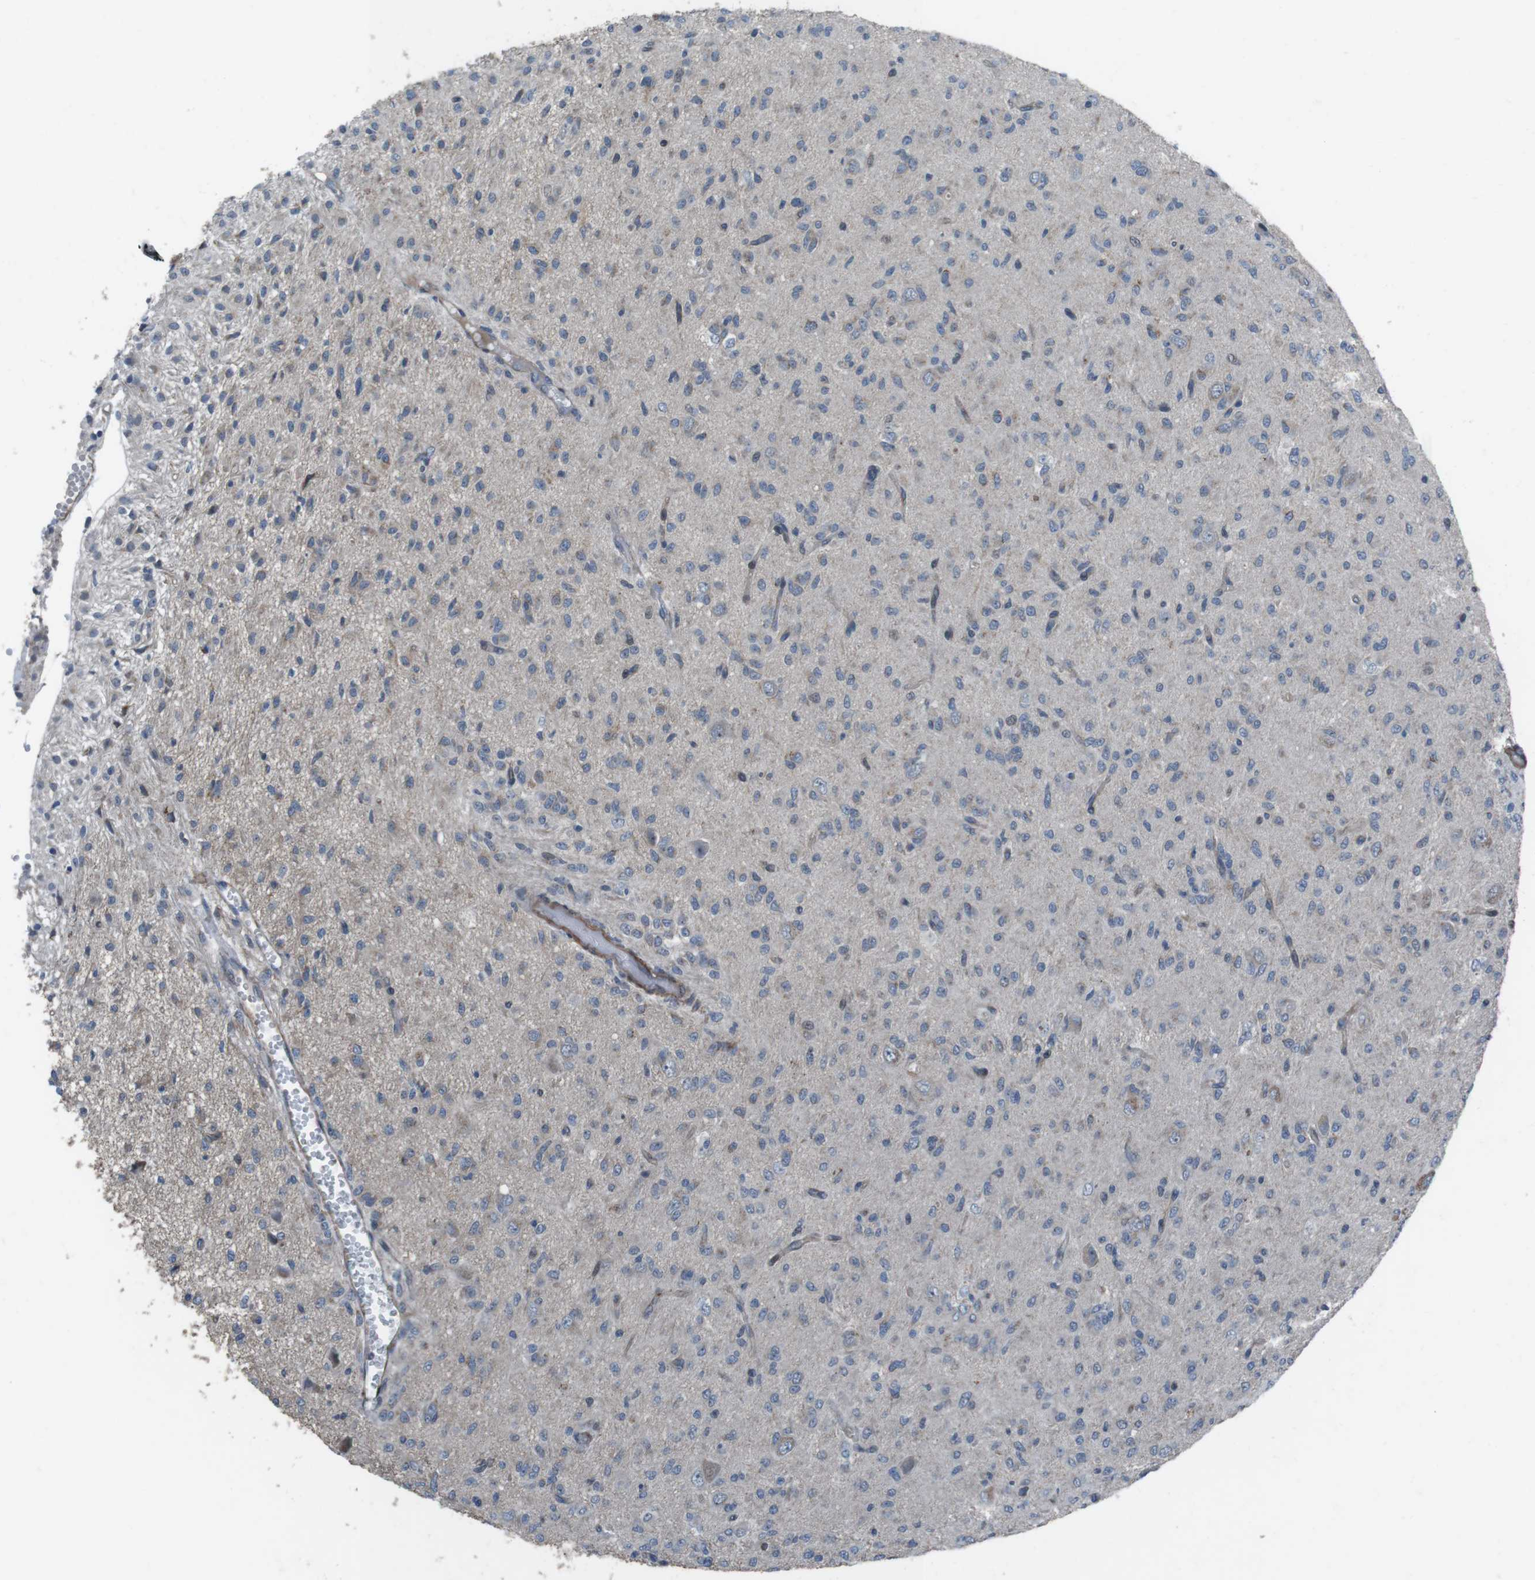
{"staining": {"intensity": "weak", "quantity": "25%-75%", "location": "cytoplasmic/membranous"}, "tissue": "glioma", "cell_type": "Tumor cells", "image_type": "cancer", "snomed": [{"axis": "morphology", "description": "Glioma, malignant, High grade"}, {"axis": "topography", "description": "Brain"}], "caption": "Human malignant glioma (high-grade) stained with a protein marker exhibits weak staining in tumor cells.", "gene": "FAM174B", "patient": {"sex": "female", "age": 59}}